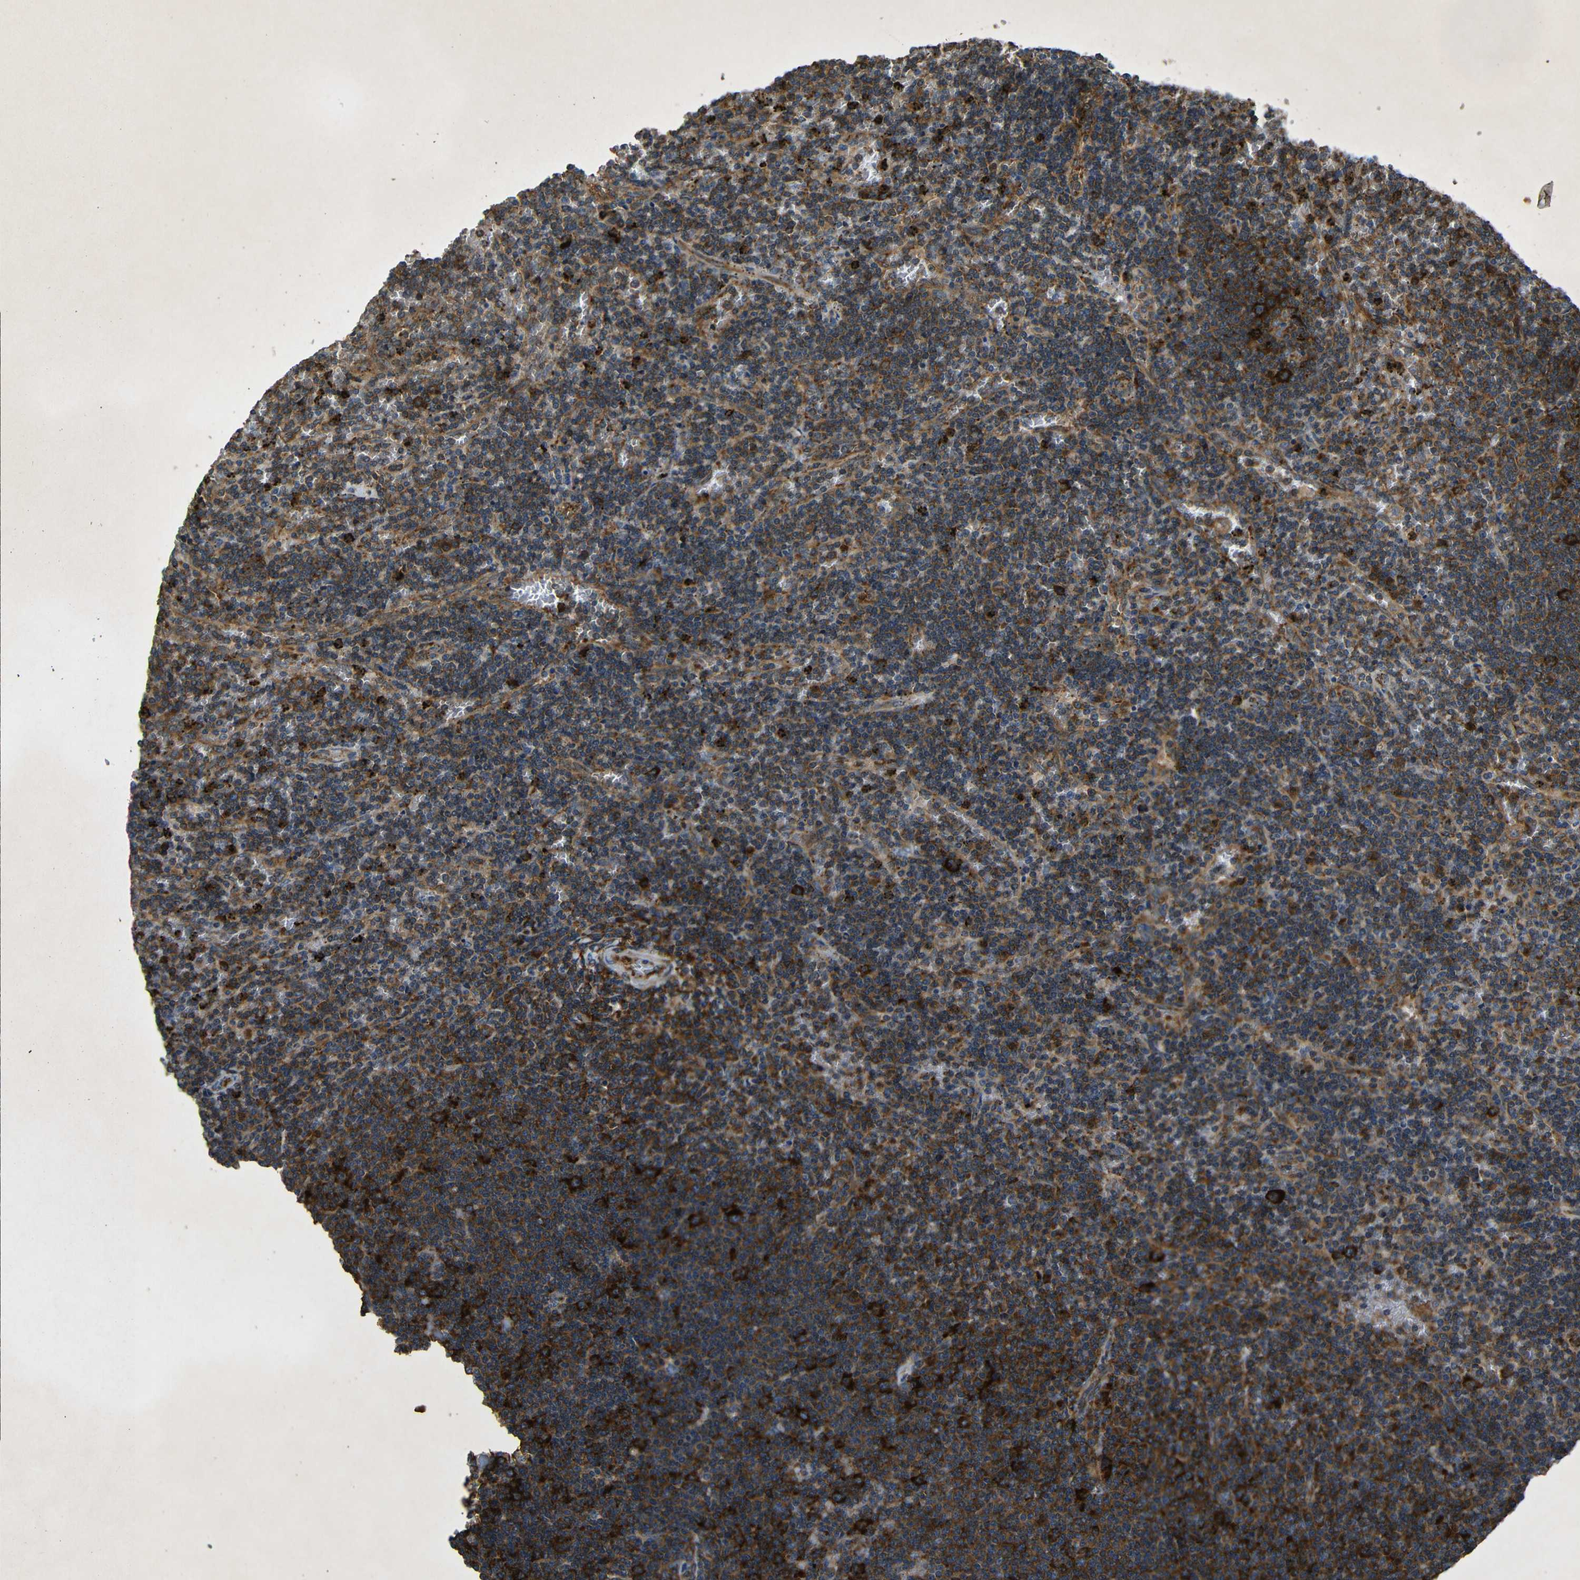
{"staining": {"intensity": "strong", "quantity": ">75%", "location": "cytoplasmic/membranous"}, "tissue": "lymphoma", "cell_type": "Tumor cells", "image_type": "cancer", "snomed": [{"axis": "morphology", "description": "Malignant lymphoma, non-Hodgkin's type, Low grade"}, {"axis": "topography", "description": "Spleen"}], "caption": "A photomicrograph showing strong cytoplasmic/membranous positivity in approximately >75% of tumor cells in lymphoma, as visualized by brown immunohistochemical staining.", "gene": "BTF3", "patient": {"sex": "female", "age": 50}}